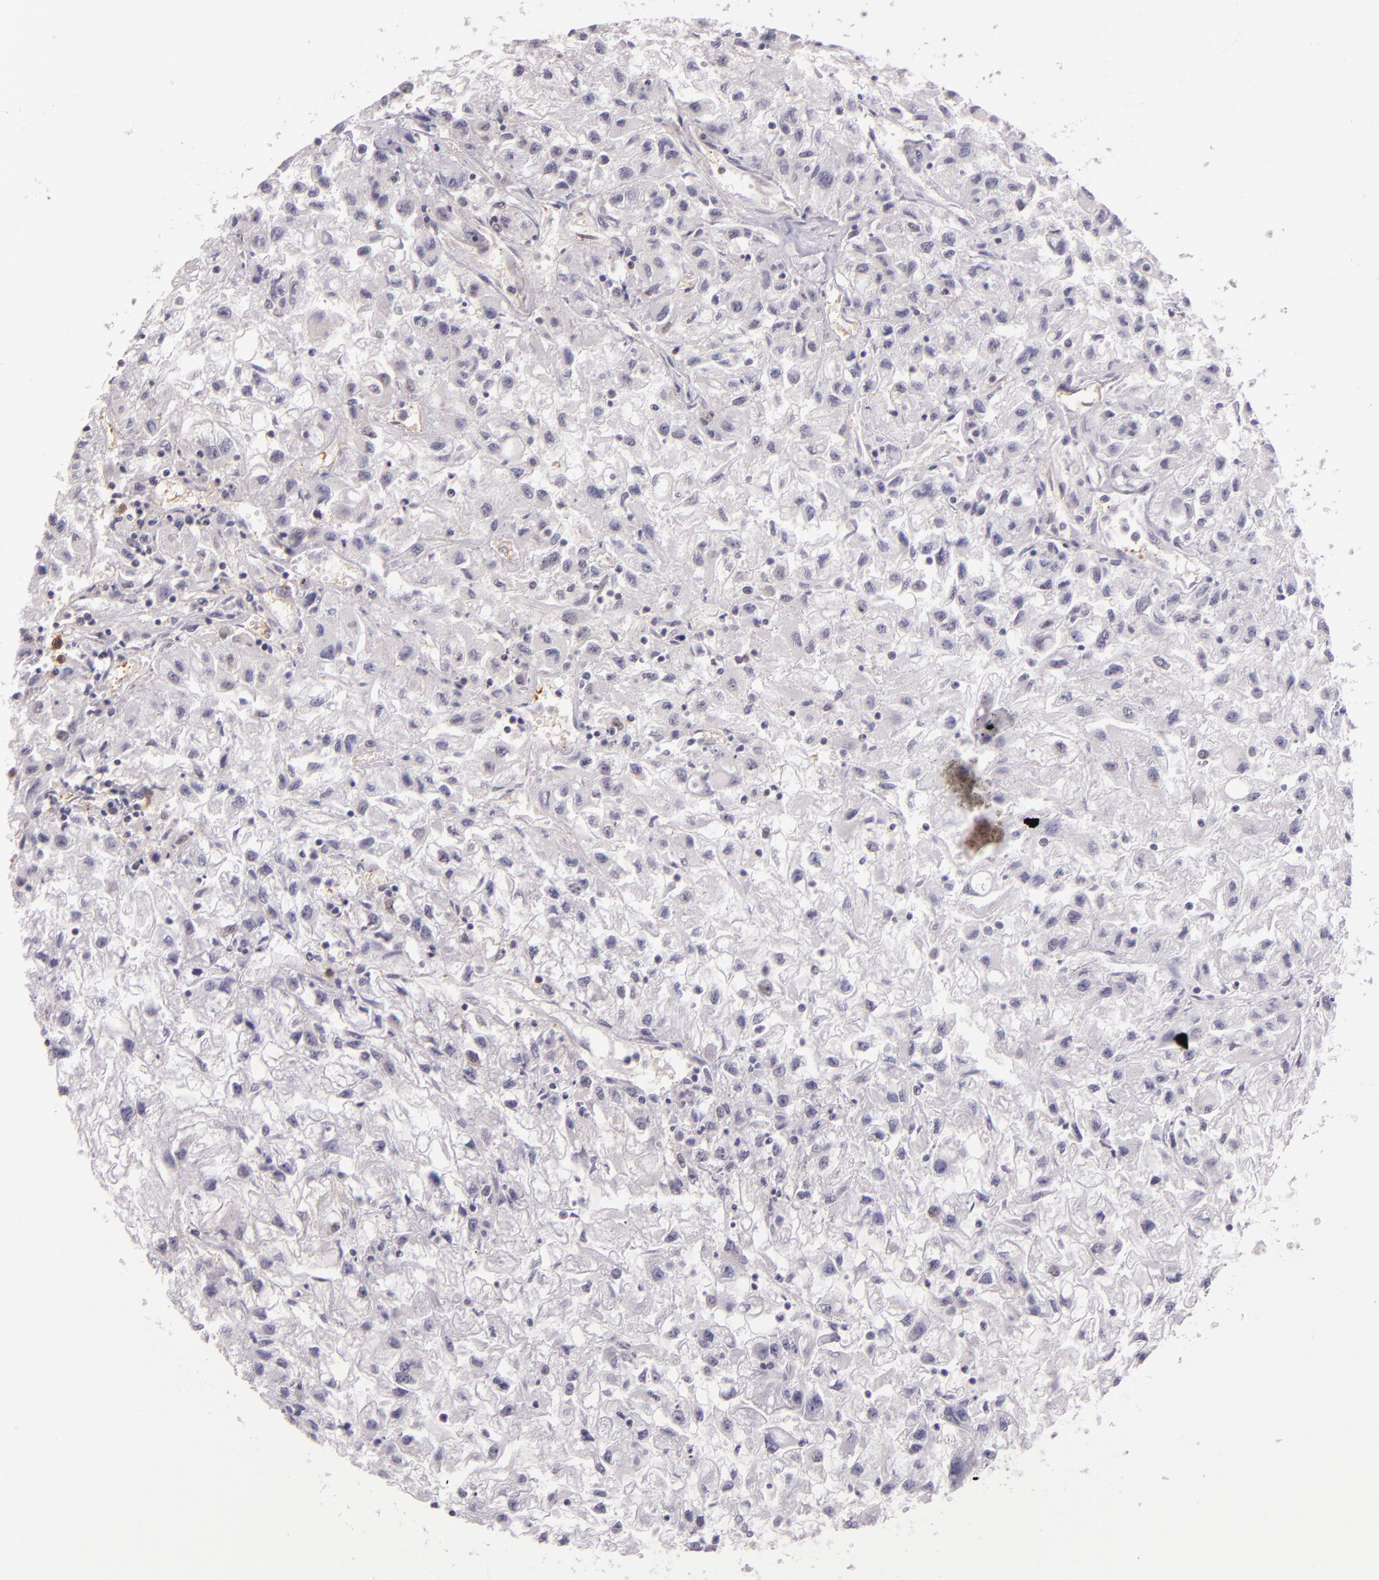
{"staining": {"intensity": "weak", "quantity": "25%-75%", "location": "nuclear"}, "tissue": "renal cancer", "cell_type": "Tumor cells", "image_type": "cancer", "snomed": [{"axis": "morphology", "description": "Adenocarcinoma, NOS"}, {"axis": "topography", "description": "Kidney"}], "caption": "An image of renal cancer stained for a protein exhibits weak nuclear brown staining in tumor cells. Nuclei are stained in blue.", "gene": "HSPA8", "patient": {"sex": "male", "age": 59}}